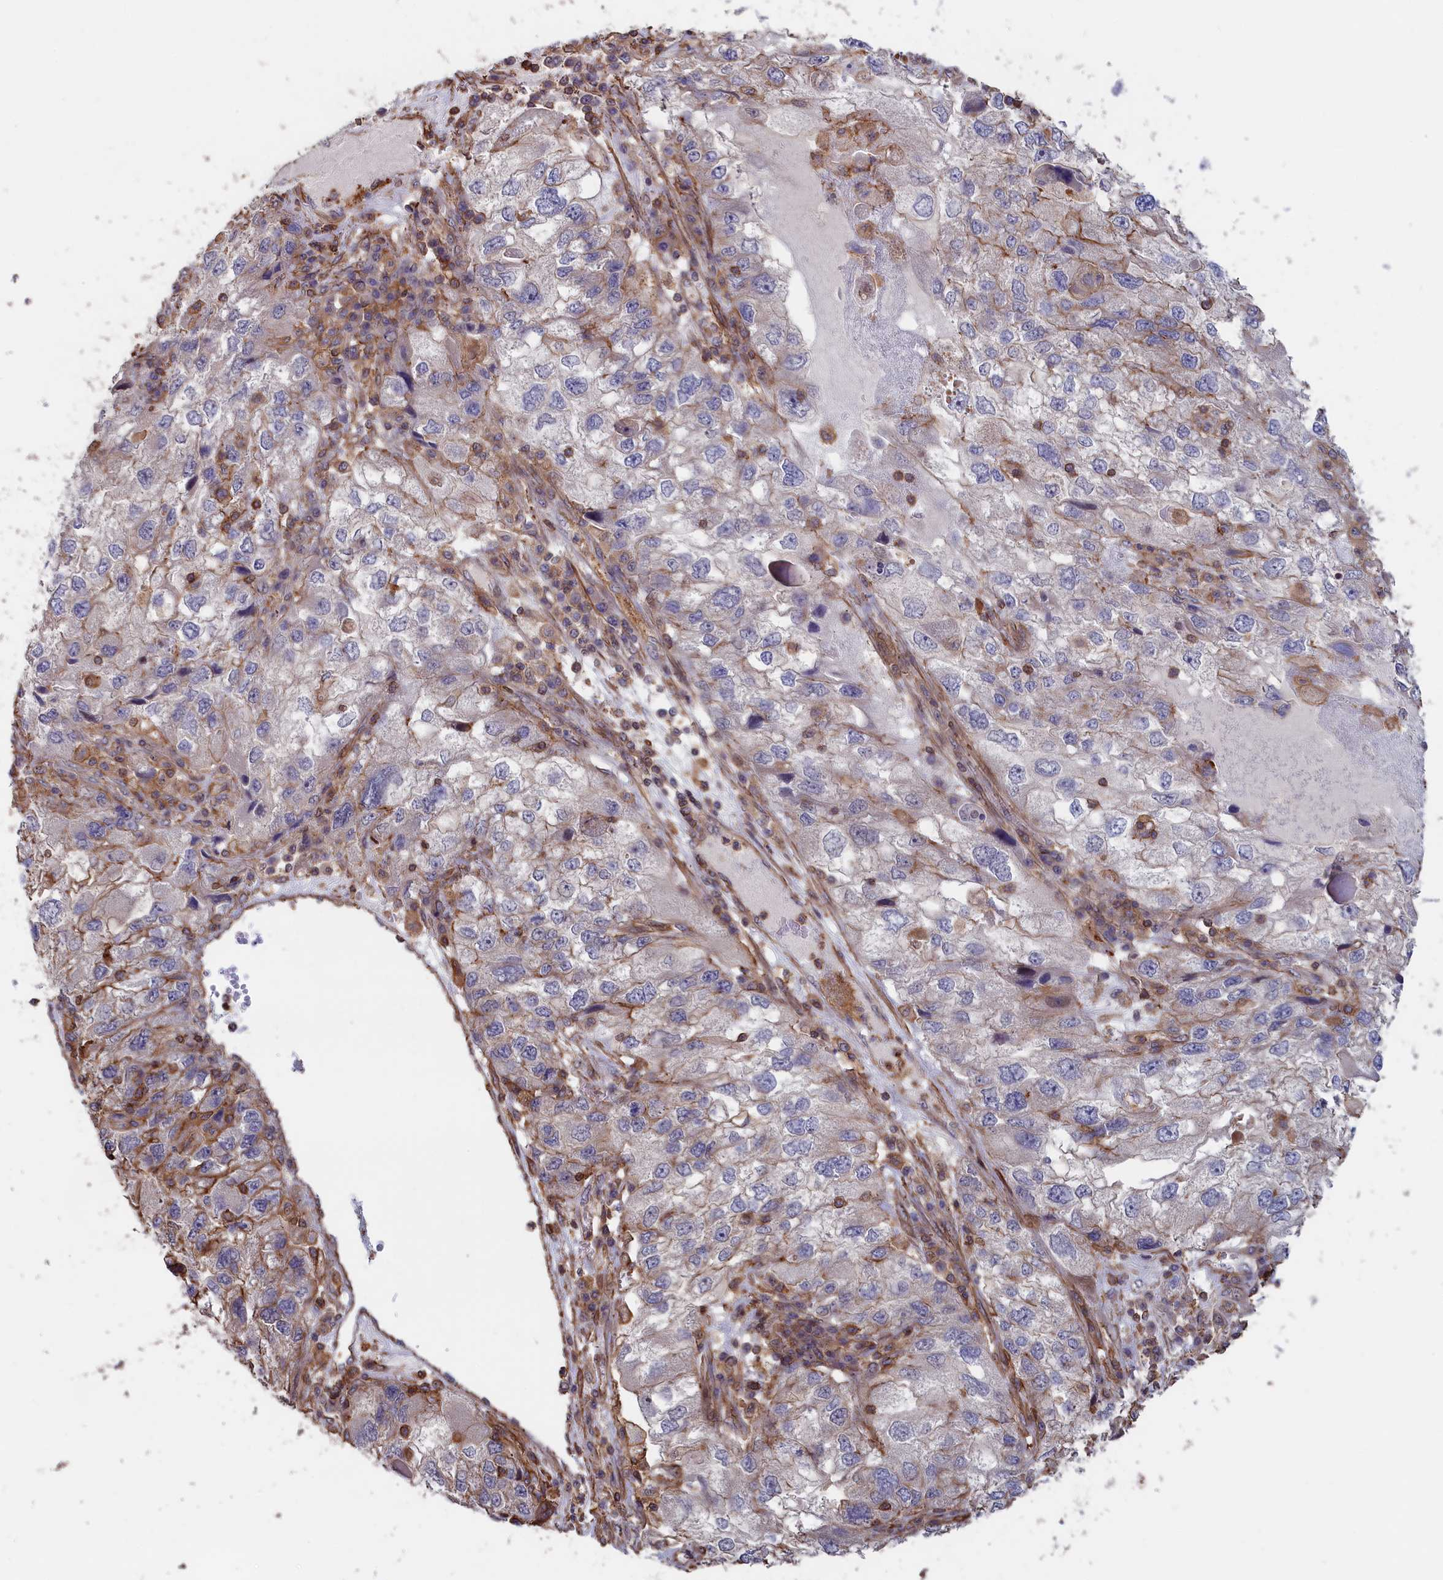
{"staining": {"intensity": "moderate", "quantity": "<25%", "location": "cytoplasmic/membranous"}, "tissue": "endometrial cancer", "cell_type": "Tumor cells", "image_type": "cancer", "snomed": [{"axis": "morphology", "description": "Adenocarcinoma, NOS"}, {"axis": "topography", "description": "Endometrium"}], "caption": "A brown stain shows moderate cytoplasmic/membranous staining of a protein in human adenocarcinoma (endometrial) tumor cells.", "gene": "ANKRD27", "patient": {"sex": "female", "age": 49}}